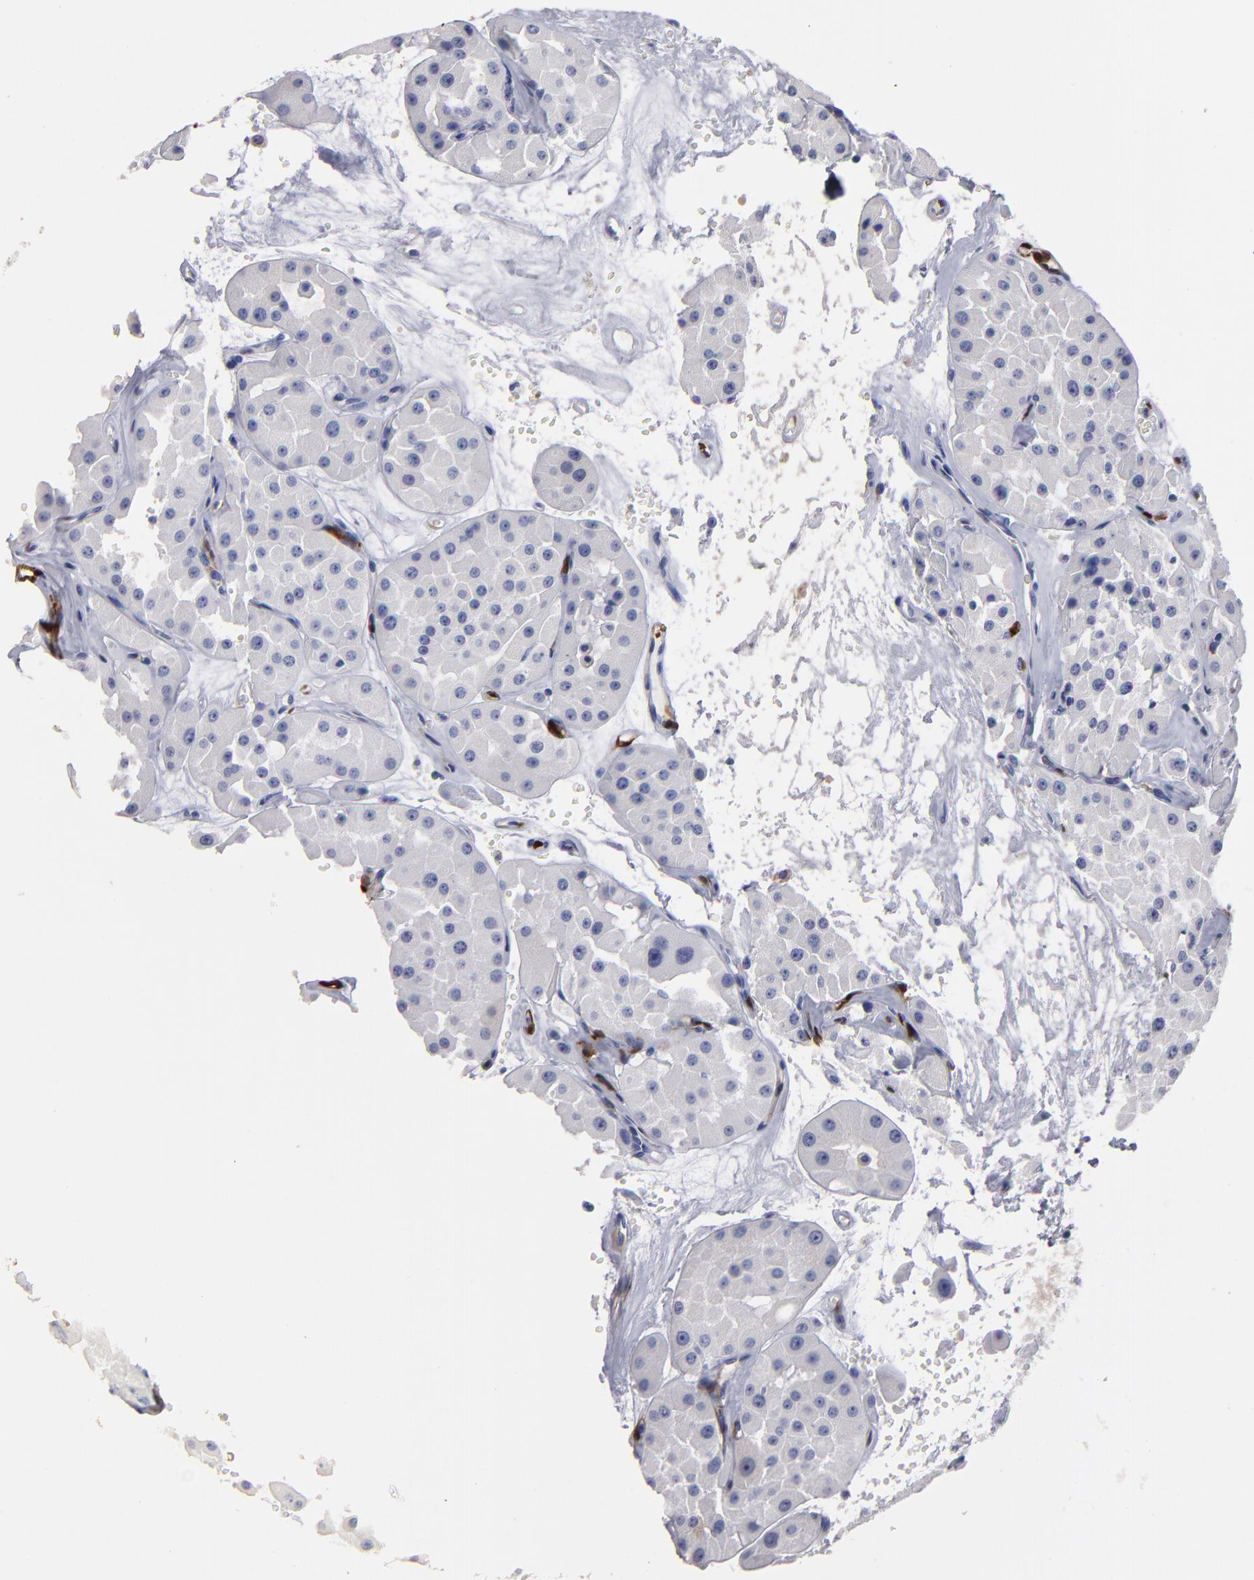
{"staining": {"intensity": "negative", "quantity": "none", "location": "none"}, "tissue": "renal cancer", "cell_type": "Tumor cells", "image_type": "cancer", "snomed": [{"axis": "morphology", "description": "Adenocarcinoma, uncertain malignant potential"}, {"axis": "topography", "description": "Kidney"}], "caption": "Immunohistochemical staining of renal cancer (adenocarcinoma,  uncertain malignant potential) reveals no significant staining in tumor cells.", "gene": "FABP4", "patient": {"sex": "male", "age": 63}}